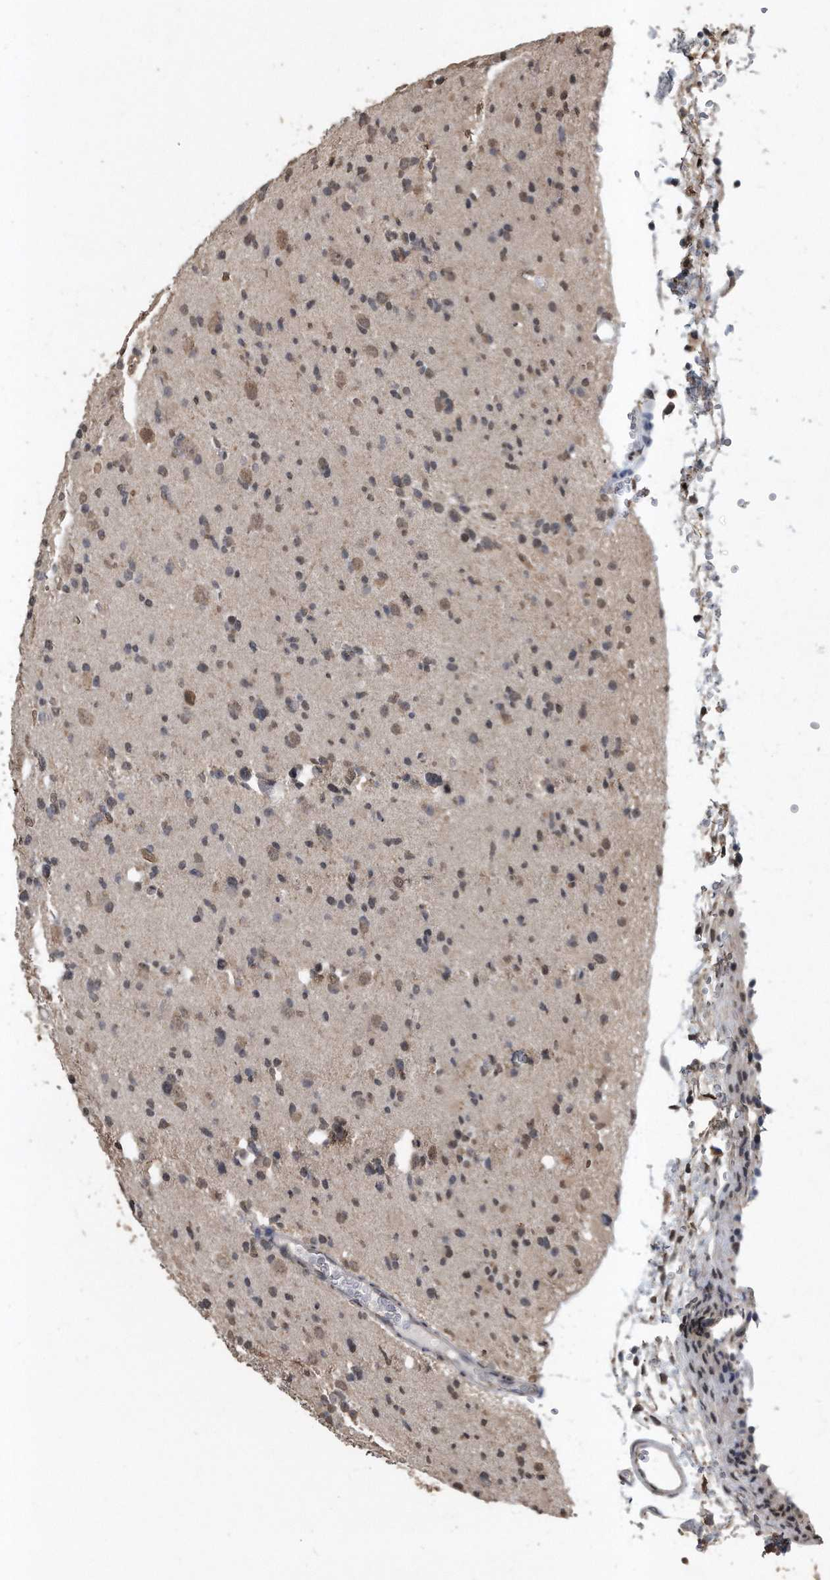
{"staining": {"intensity": "weak", "quantity": "25%-75%", "location": "nuclear"}, "tissue": "glioma", "cell_type": "Tumor cells", "image_type": "cancer", "snomed": [{"axis": "morphology", "description": "Glioma, malignant, Low grade"}, {"axis": "topography", "description": "Brain"}], "caption": "Weak nuclear positivity is present in approximately 25%-75% of tumor cells in glioma. (brown staining indicates protein expression, while blue staining denotes nuclei).", "gene": "CRYZL1", "patient": {"sex": "female", "age": 22}}